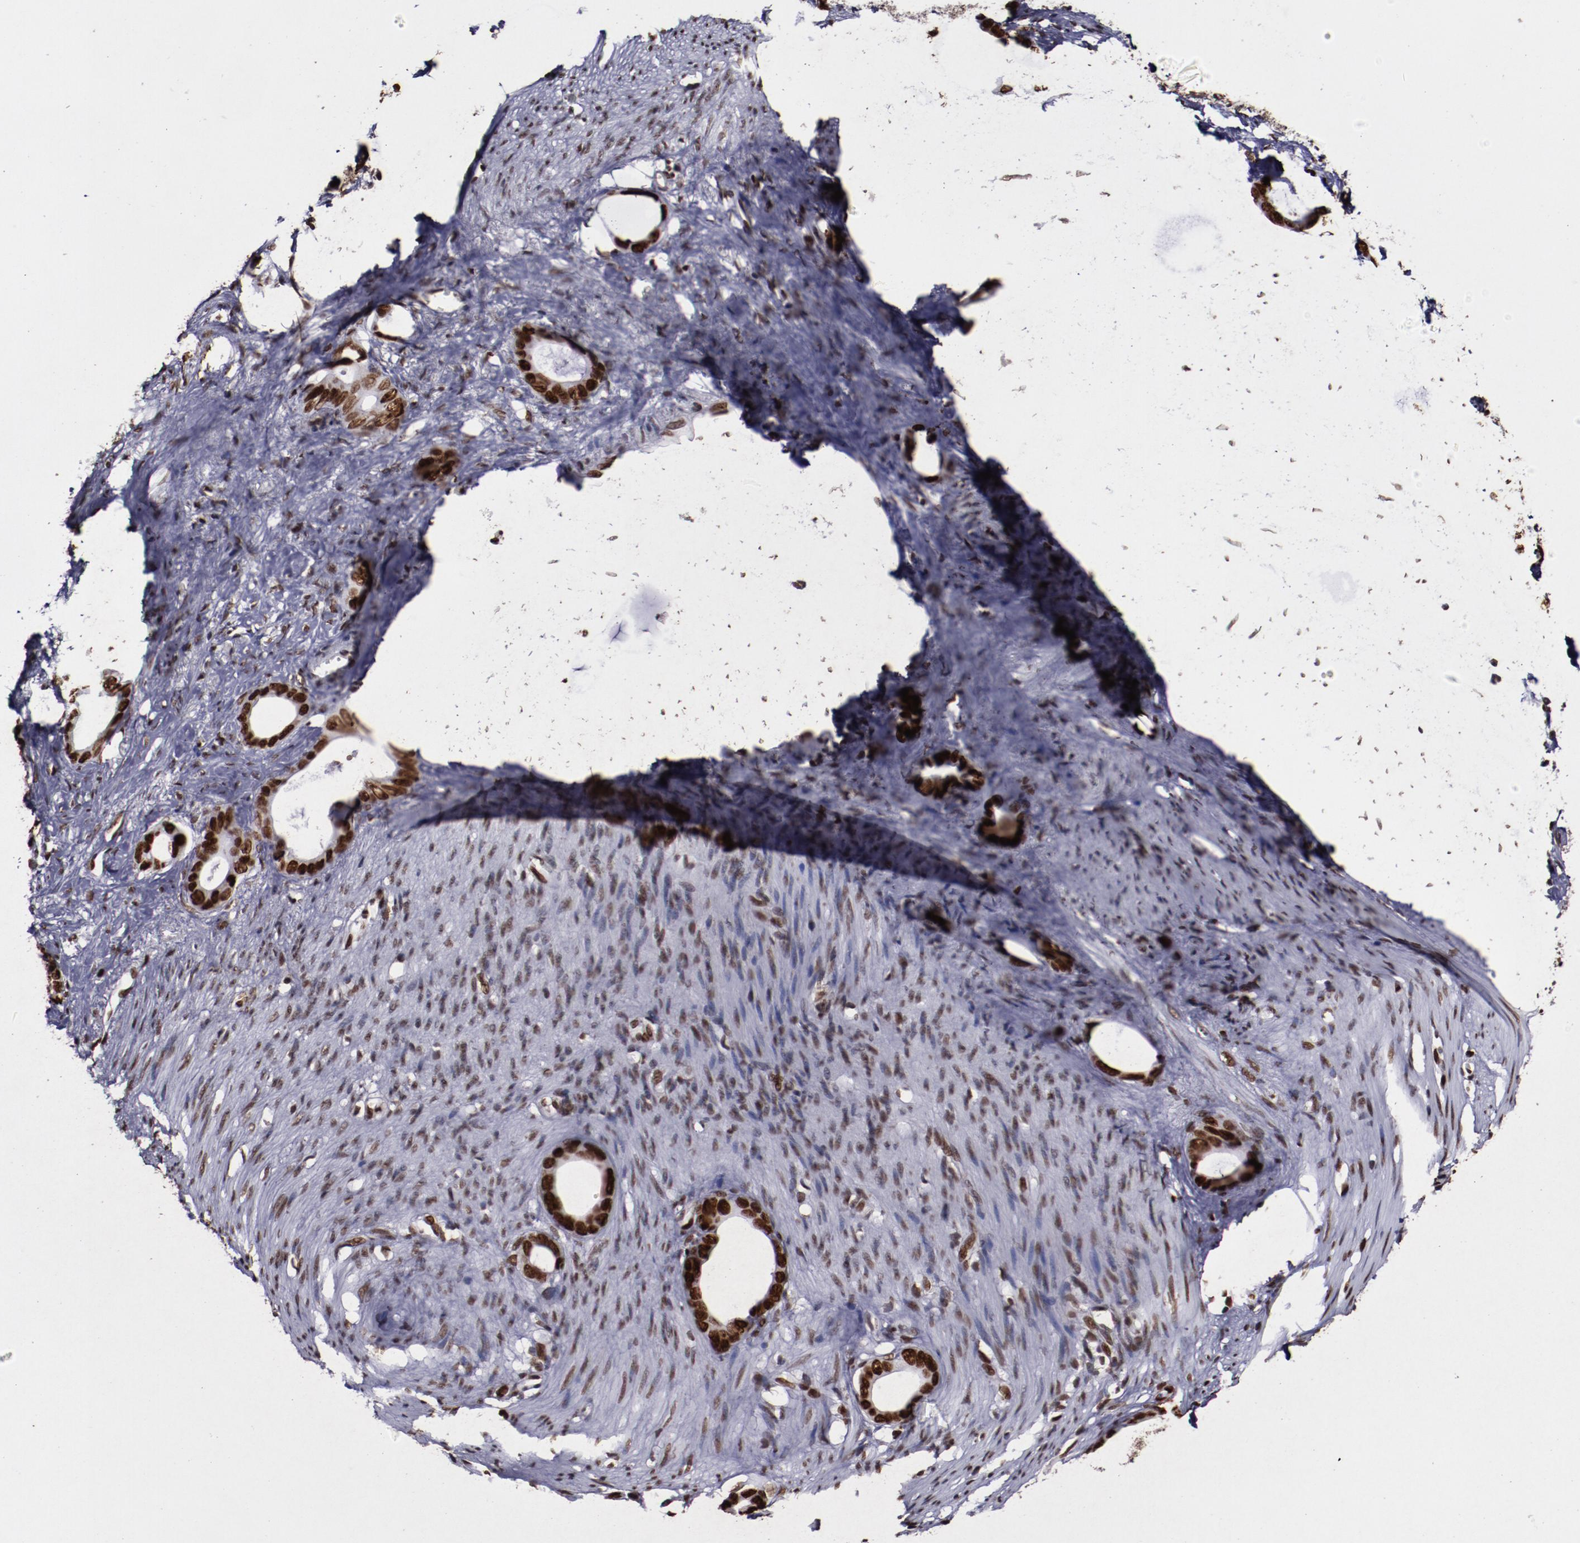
{"staining": {"intensity": "strong", "quantity": ">75%", "location": "nuclear"}, "tissue": "stomach cancer", "cell_type": "Tumor cells", "image_type": "cancer", "snomed": [{"axis": "morphology", "description": "Adenocarcinoma, NOS"}, {"axis": "topography", "description": "Stomach"}], "caption": "This is a micrograph of immunohistochemistry staining of stomach cancer, which shows strong positivity in the nuclear of tumor cells.", "gene": "APEX1", "patient": {"sex": "female", "age": 75}}